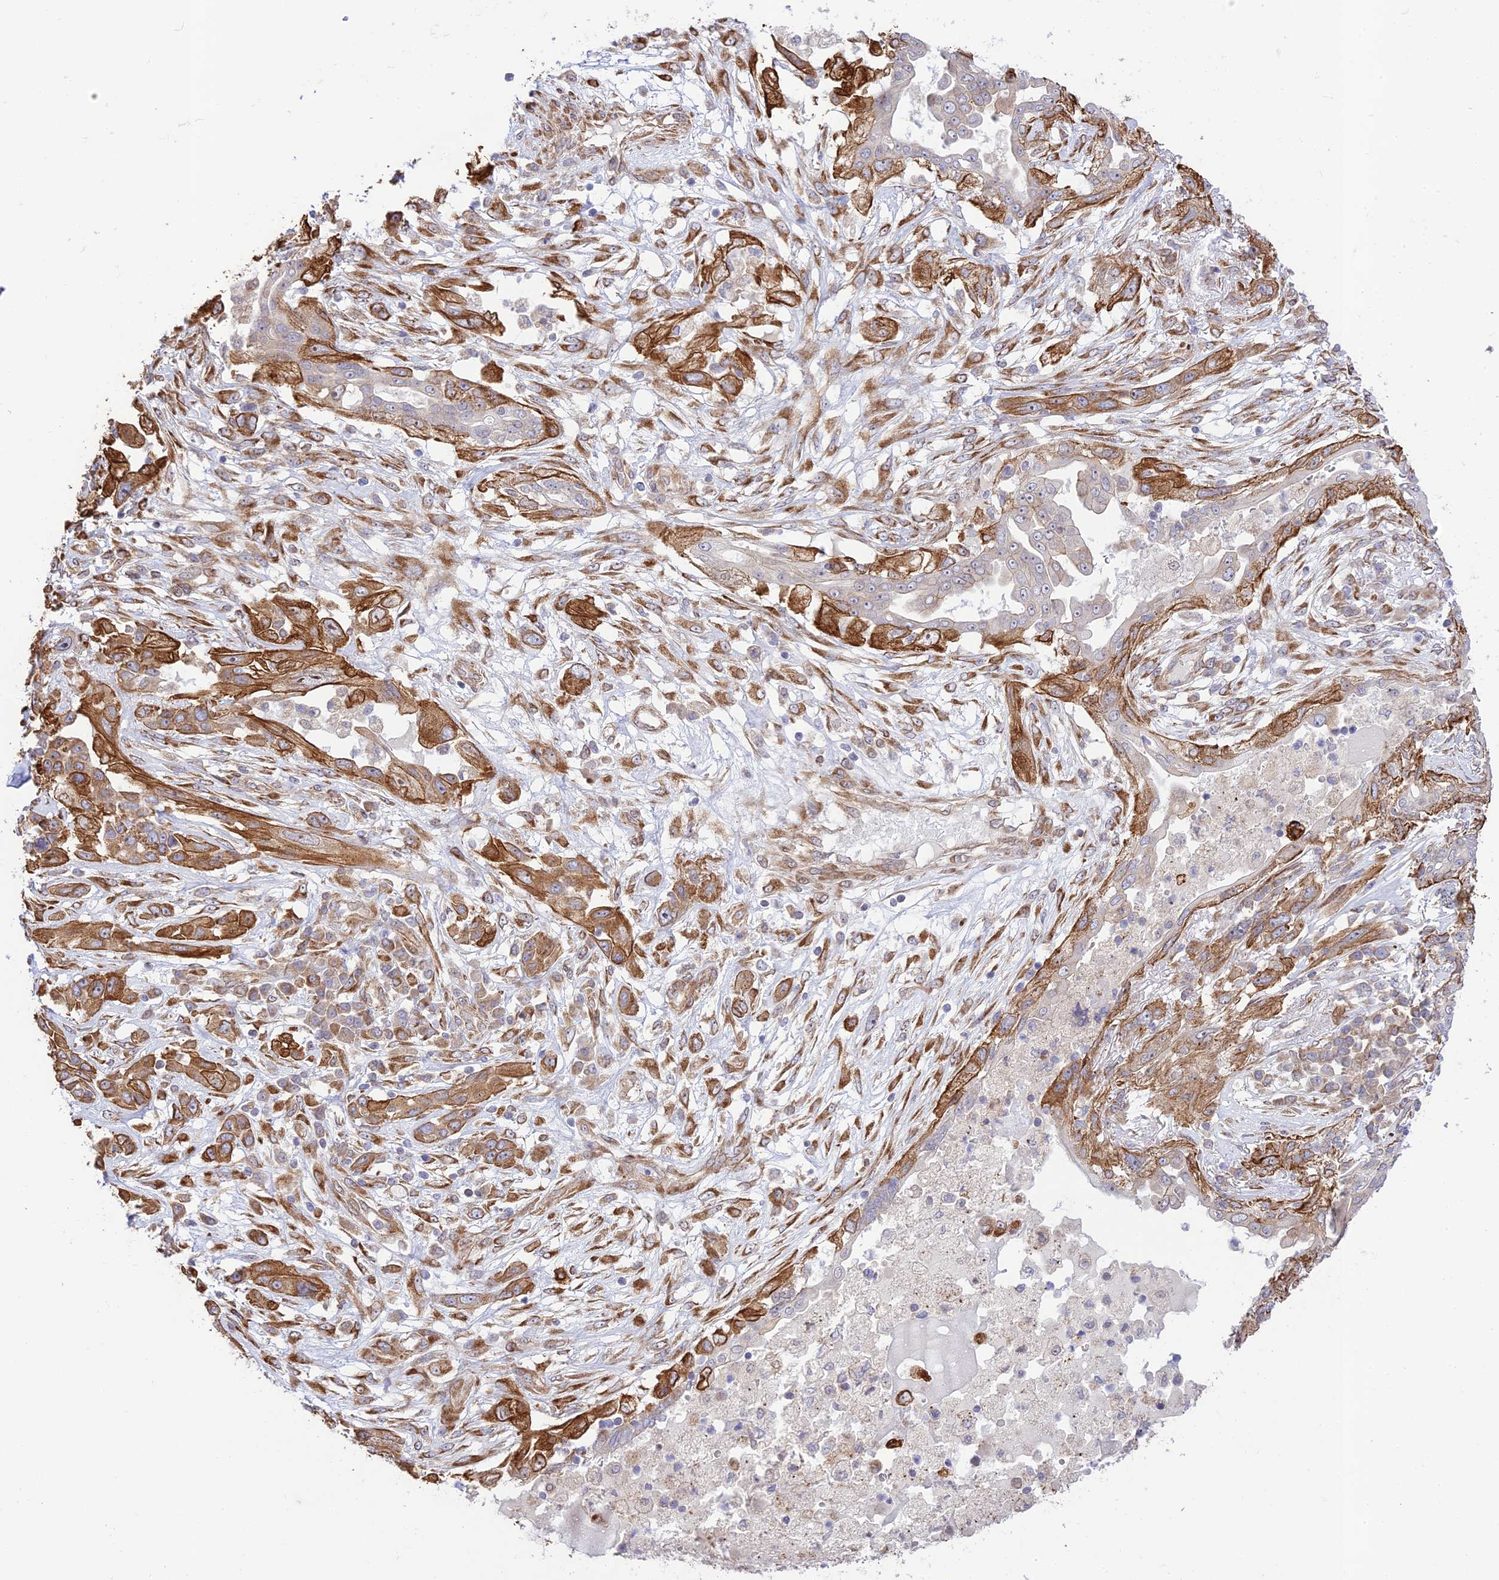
{"staining": {"intensity": "strong", "quantity": "25%-75%", "location": "cytoplasmic/membranous"}, "tissue": "lung cancer", "cell_type": "Tumor cells", "image_type": "cancer", "snomed": [{"axis": "morphology", "description": "Squamous cell carcinoma, NOS"}, {"axis": "topography", "description": "Lung"}], "caption": "Squamous cell carcinoma (lung) stained with DAB immunohistochemistry (IHC) shows high levels of strong cytoplasmic/membranous expression in approximately 25%-75% of tumor cells. Immunohistochemistry (ihc) stains the protein in brown and the nuclei are stained blue.", "gene": "EXOC3L4", "patient": {"sex": "female", "age": 70}}